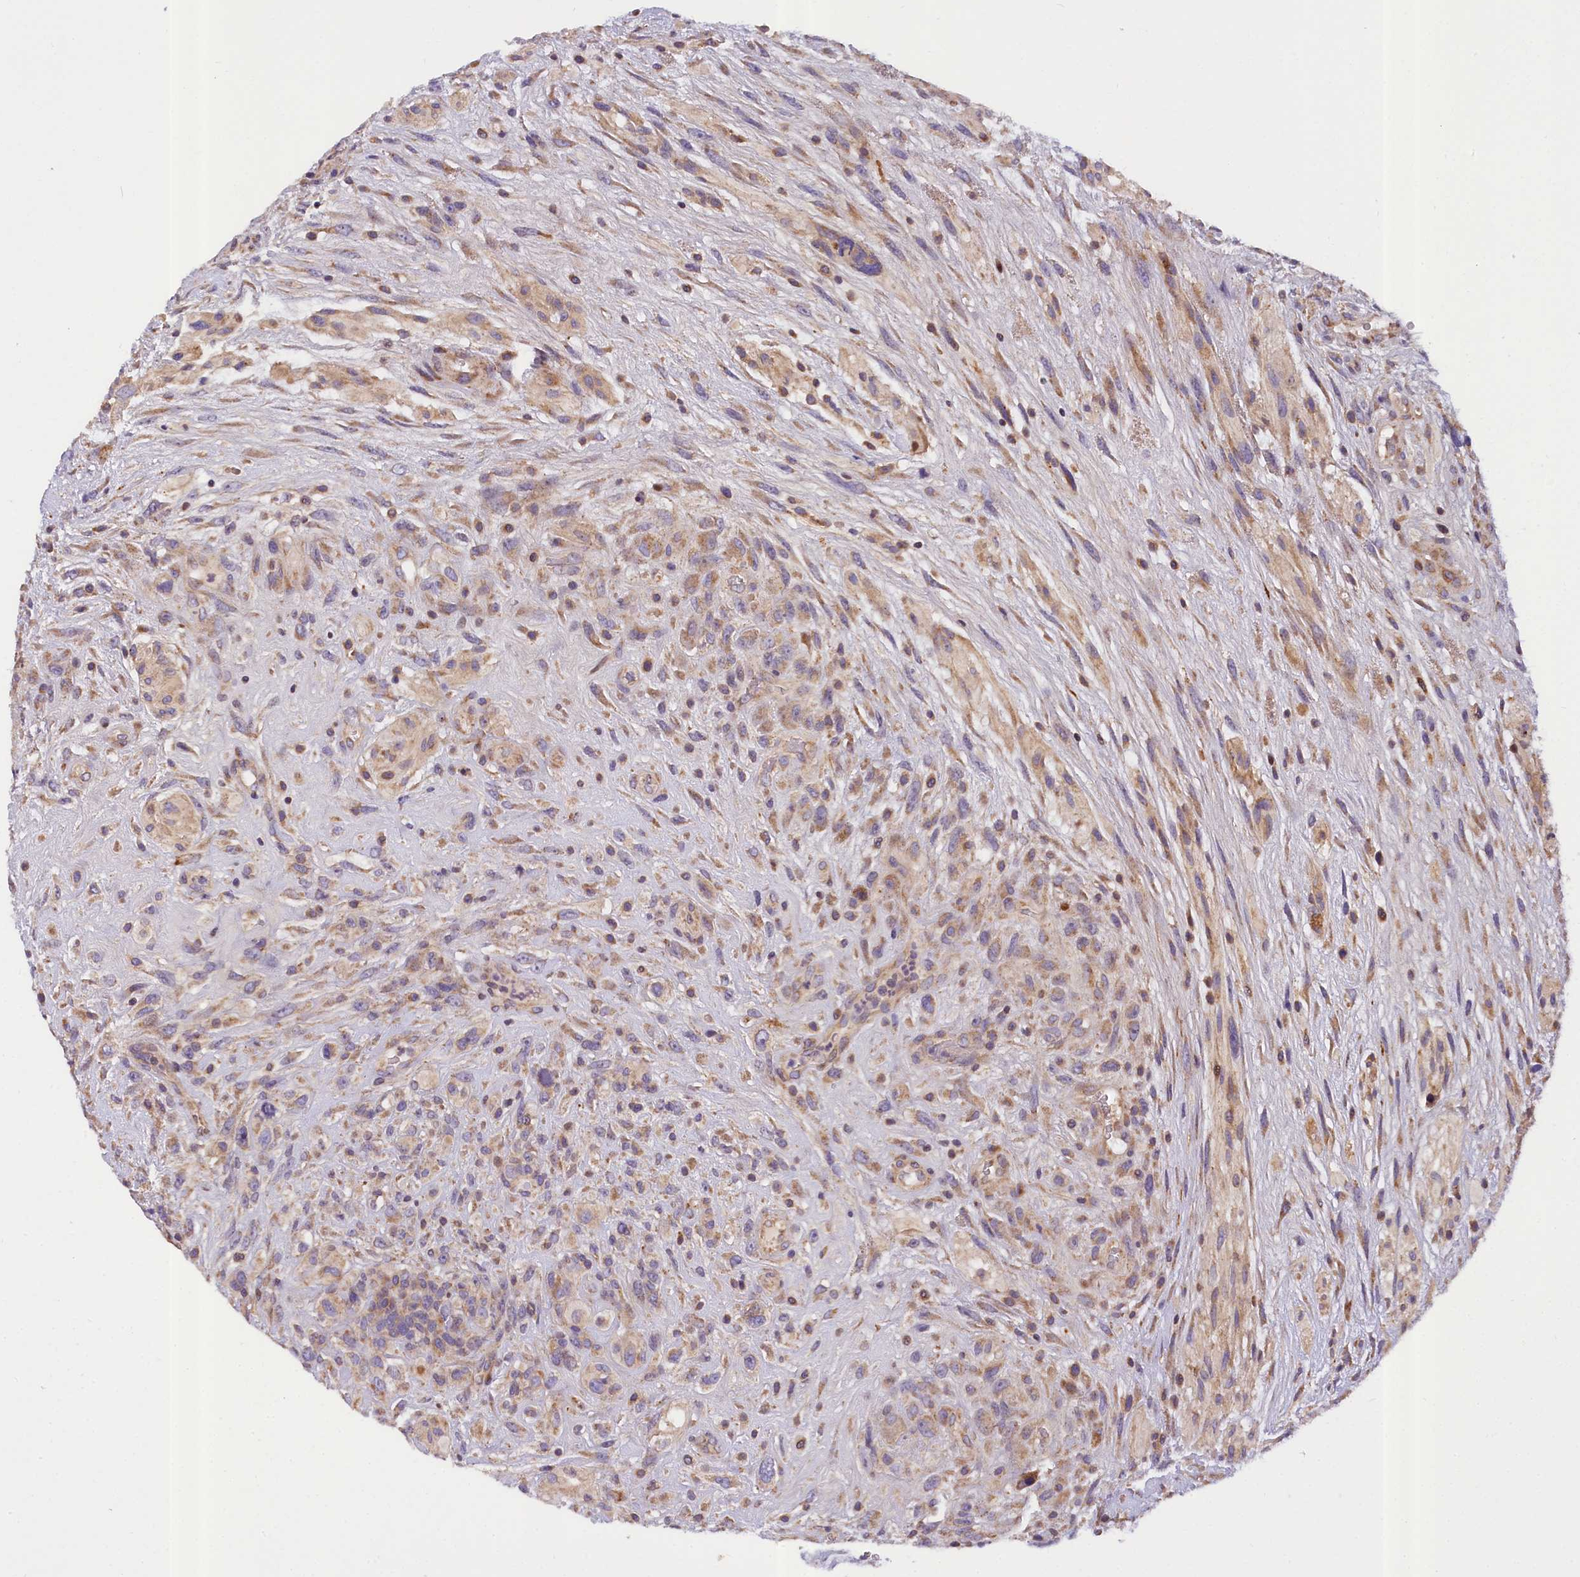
{"staining": {"intensity": "moderate", "quantity": "25%-75%", "location": "cytoplasmic/membranous"}, "tissue": "glioma", "cell_type": "Tumor cells", "image_type": "cancer", "snomed": [{"axis": "morphology", "description": "Glioma, malignant, High grade"}, {"axis": "topography", "description": "Brain"}], "caption": "Protein staining shows moderate cytoplasmic/membranous staining in approximately 25%-75% of tumor cells in glioma. The protein of interest is shown in brown color, while the nuclei are stained blue.", "gene": "SUPV3L1", "patient": {"sex": "male", "age": 61}}